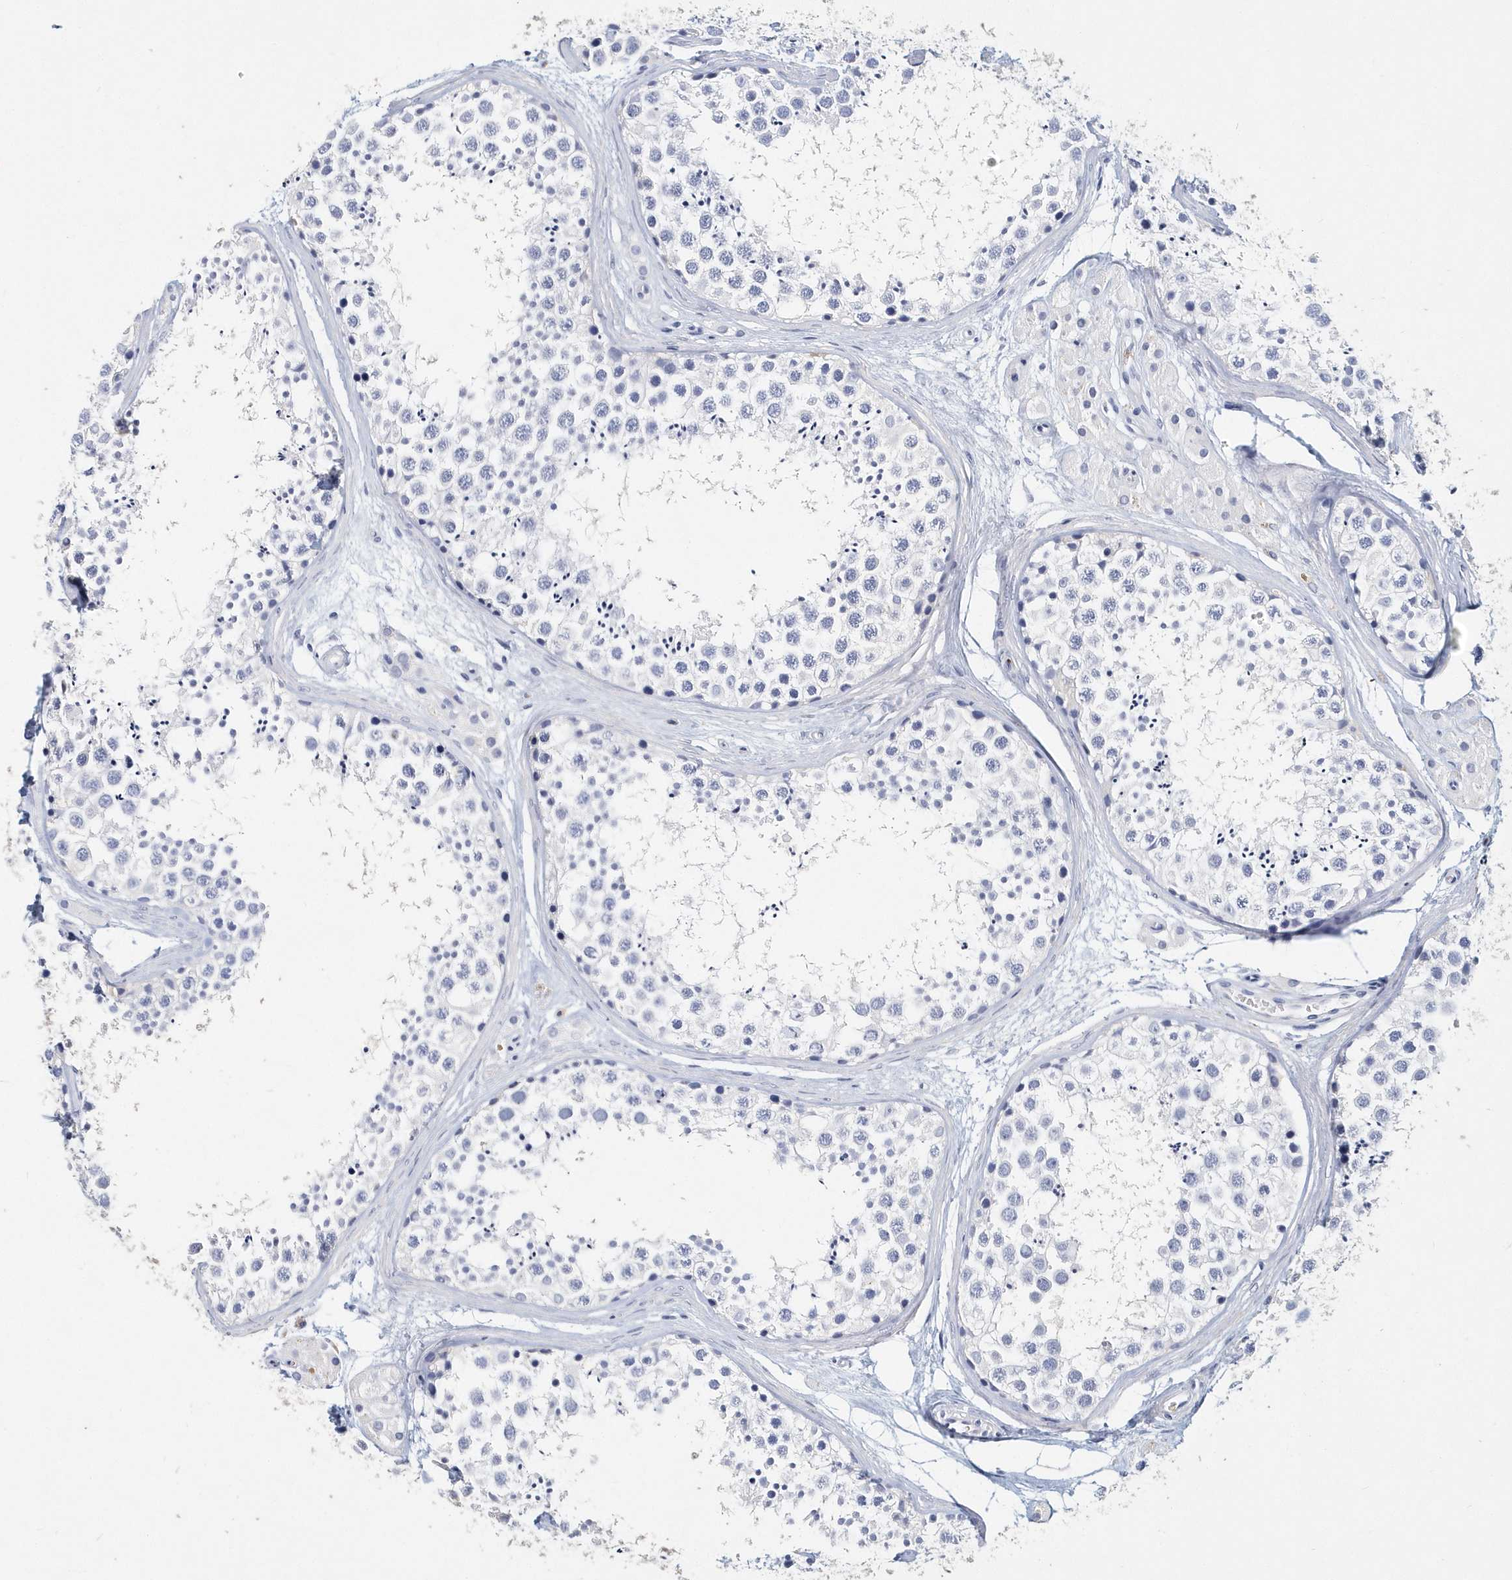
{"staining": {"intensity": "negative", "quantity": "none", "location": "none"}, "tissue": "testis", "cell_type": "Cells in seminiferous ducts", "image_type": "normal", "snomed": [{"axis": "morphology", "description": "Normal tissue, NOS"}, {"axis": "topography", "description": "Testis"}], "caption": "IHC of normal testis displays no expression in cells in seminiferous ducts.", "gene": "ITGA2B", "patient": {"sex": "male", "age": 56}}